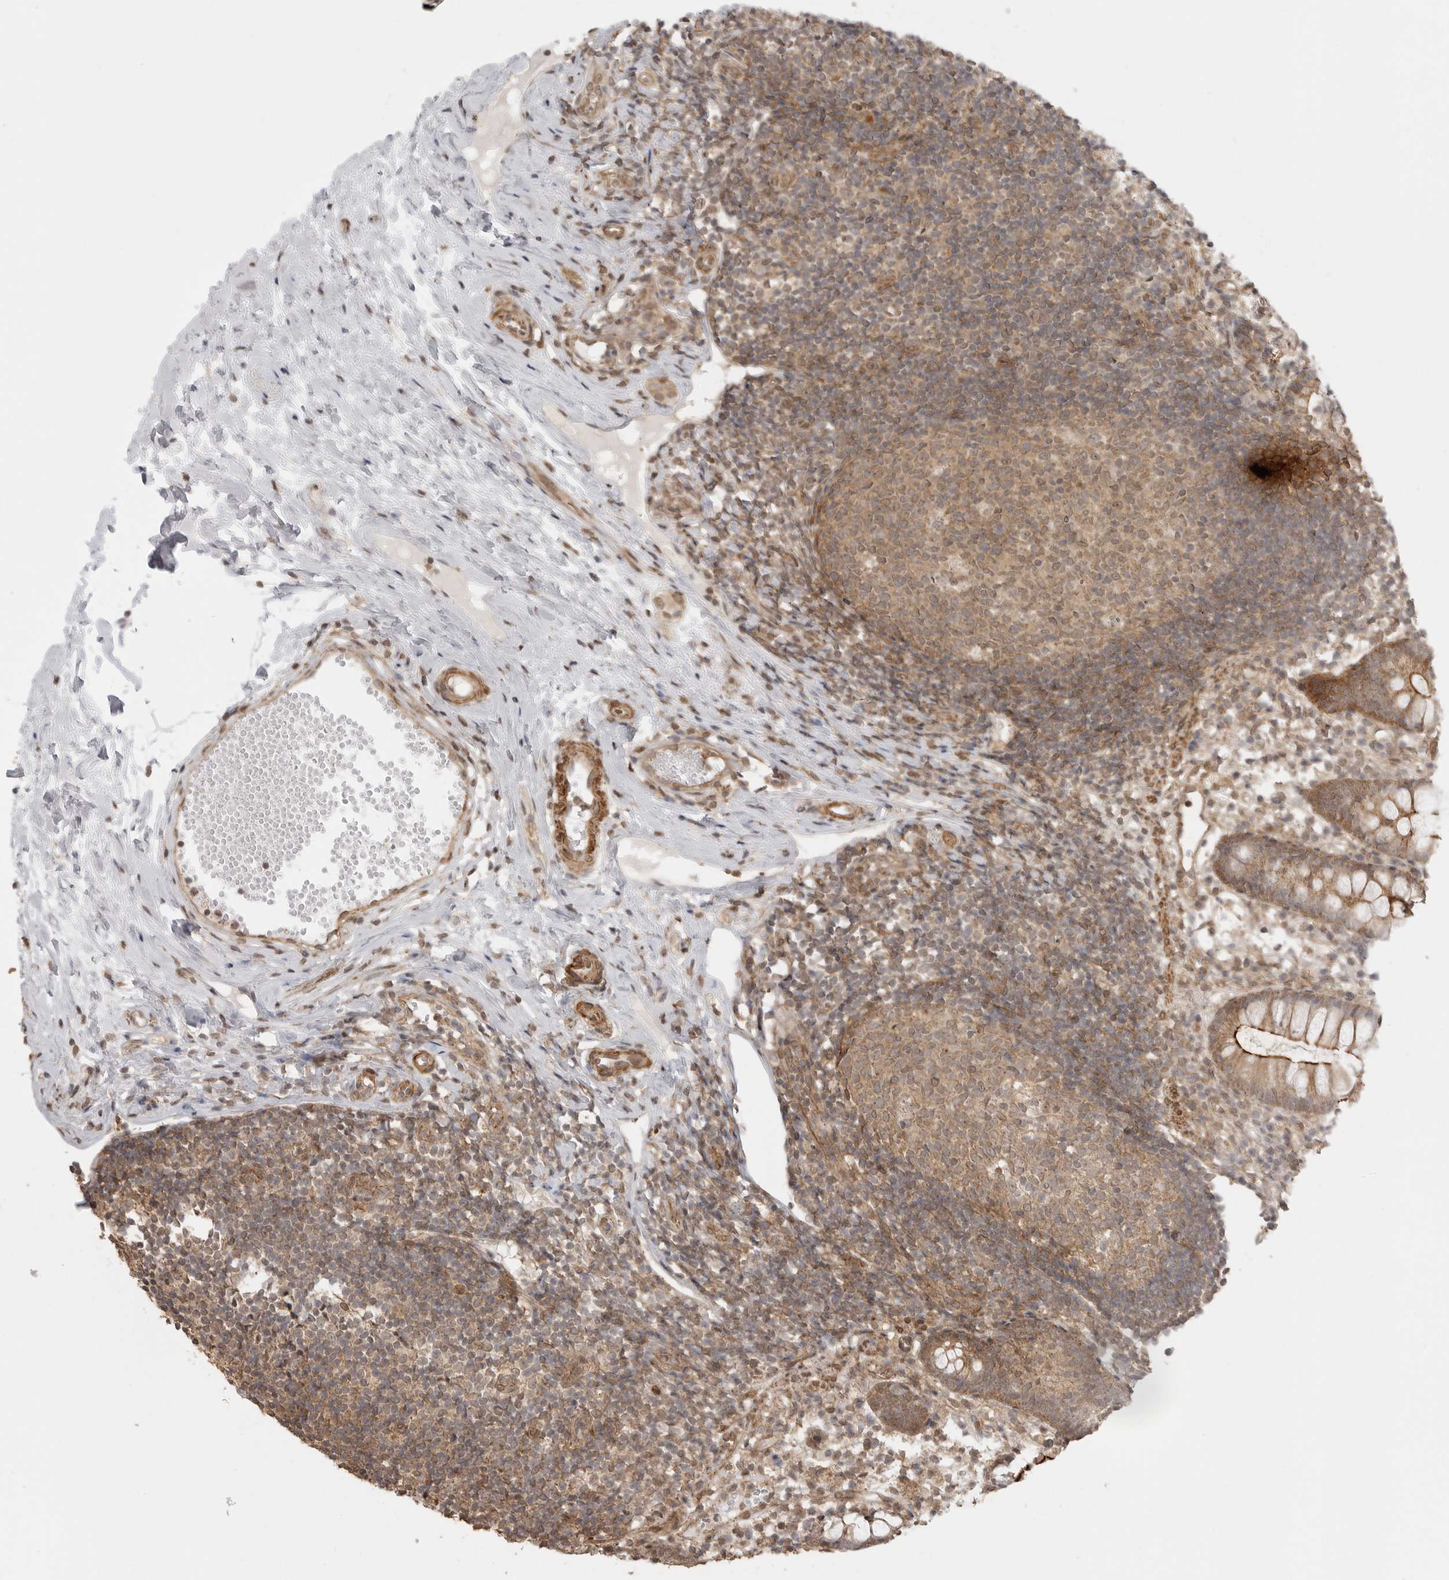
{"staining": {"intensity": "strong", "quantity": ">75%", "location": "cytoplasmic/membranous"}, "tissue": "appendix", "cell_type": "Glandular cells", "image_type": "normal", "snomed": [{"axis": "morphology", "description": "Normal tissue, NOS"}, {"axis": "topography", "description": "Appendix"}], "caption": "Approximately >75% of glandular cells in normal appendix display strong cytoplasmic/membranous protein staining as visualized by brown immunohistochemical staining.", "gene": "GPC2", "patient": {"sex": "female", "age": 20}}